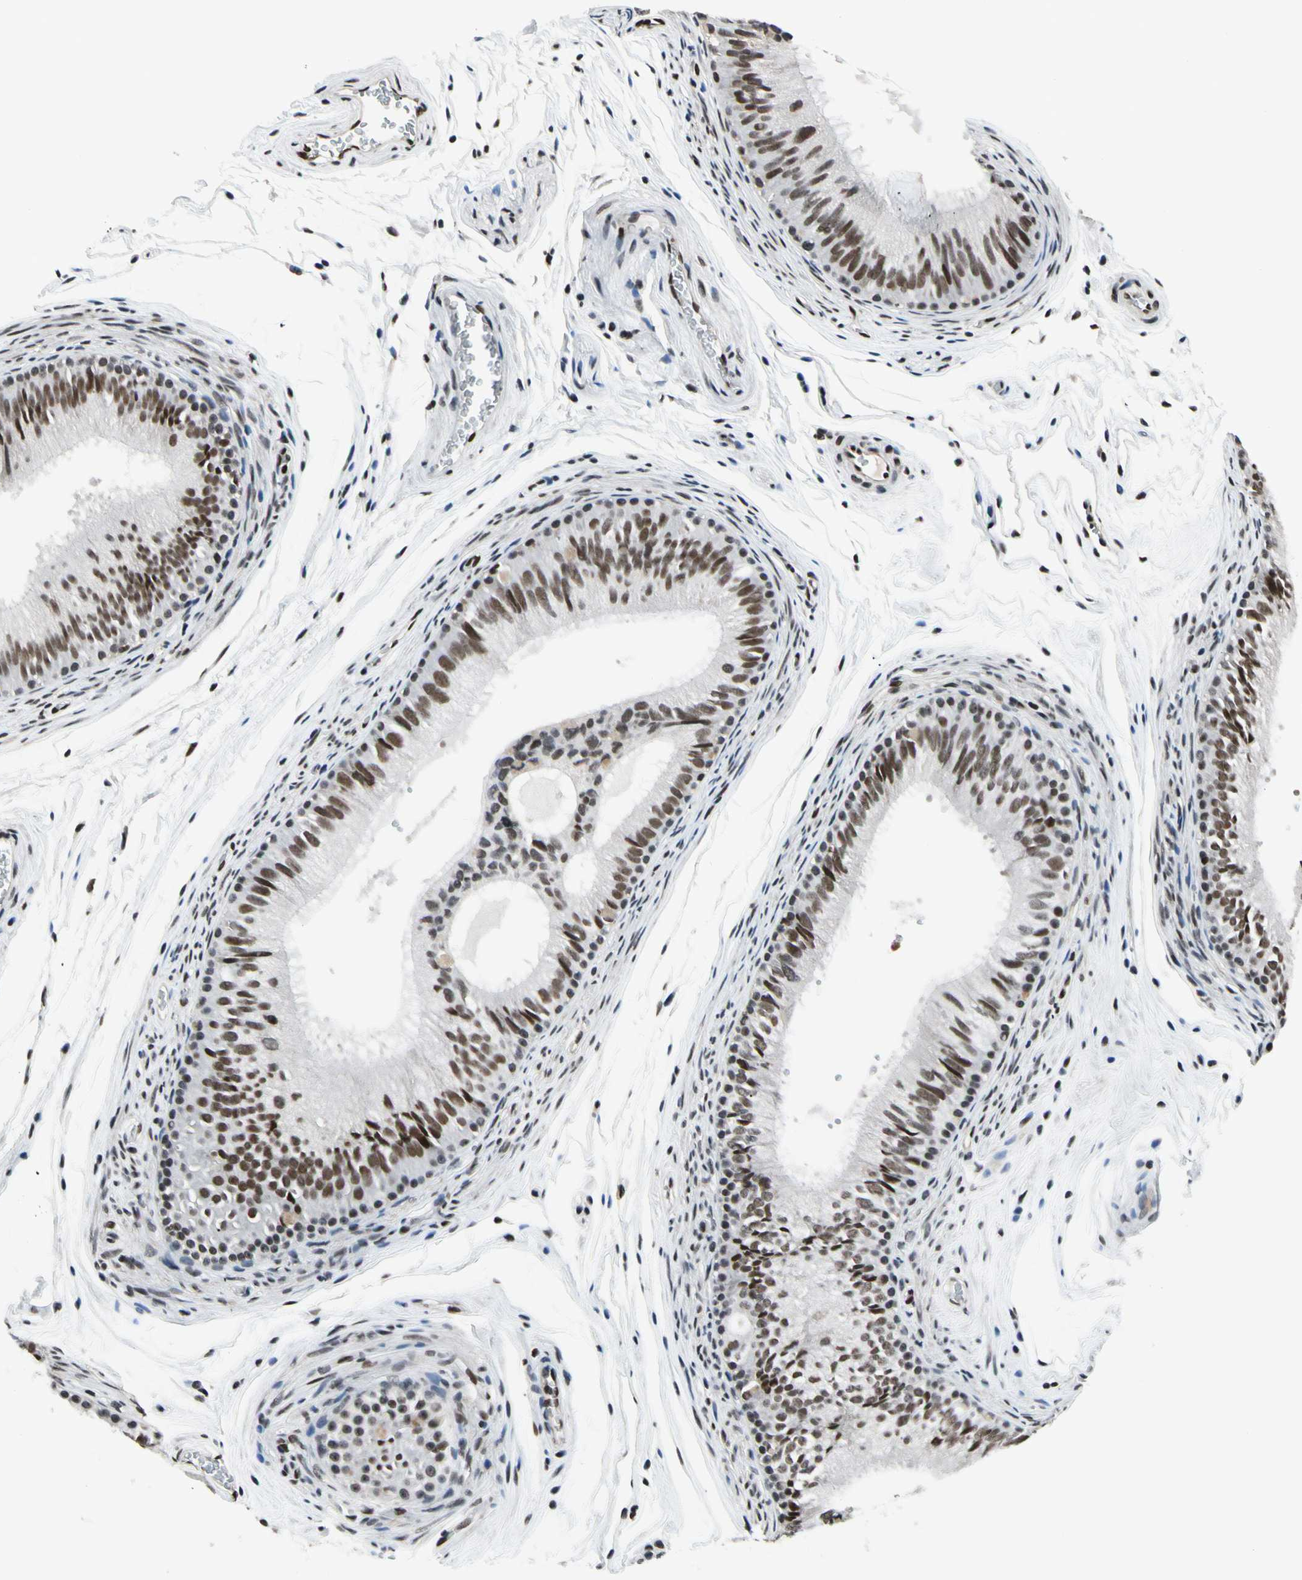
{"staining": {"intensity": "moderate", "quantity": ">75%", "location": "nuclear"}, "tissue": "epididymis", "cell_type": "Glandular cells", "image_type": "normal", "snomed": [{"axis": "morphology", "description": "Normal tissue, NOS"}, {"axis": "topography", "description": "Epididymis"}], "caption": "DAB (3,3'-diaminobenzidine) immunohistochemical staining of unremarkable human epididymis reveals moderate nuclear protein positivity in approximately >75% of glandular cells.", "gene": "RECQL", "patient": {"sex": "male", "age": 36}}